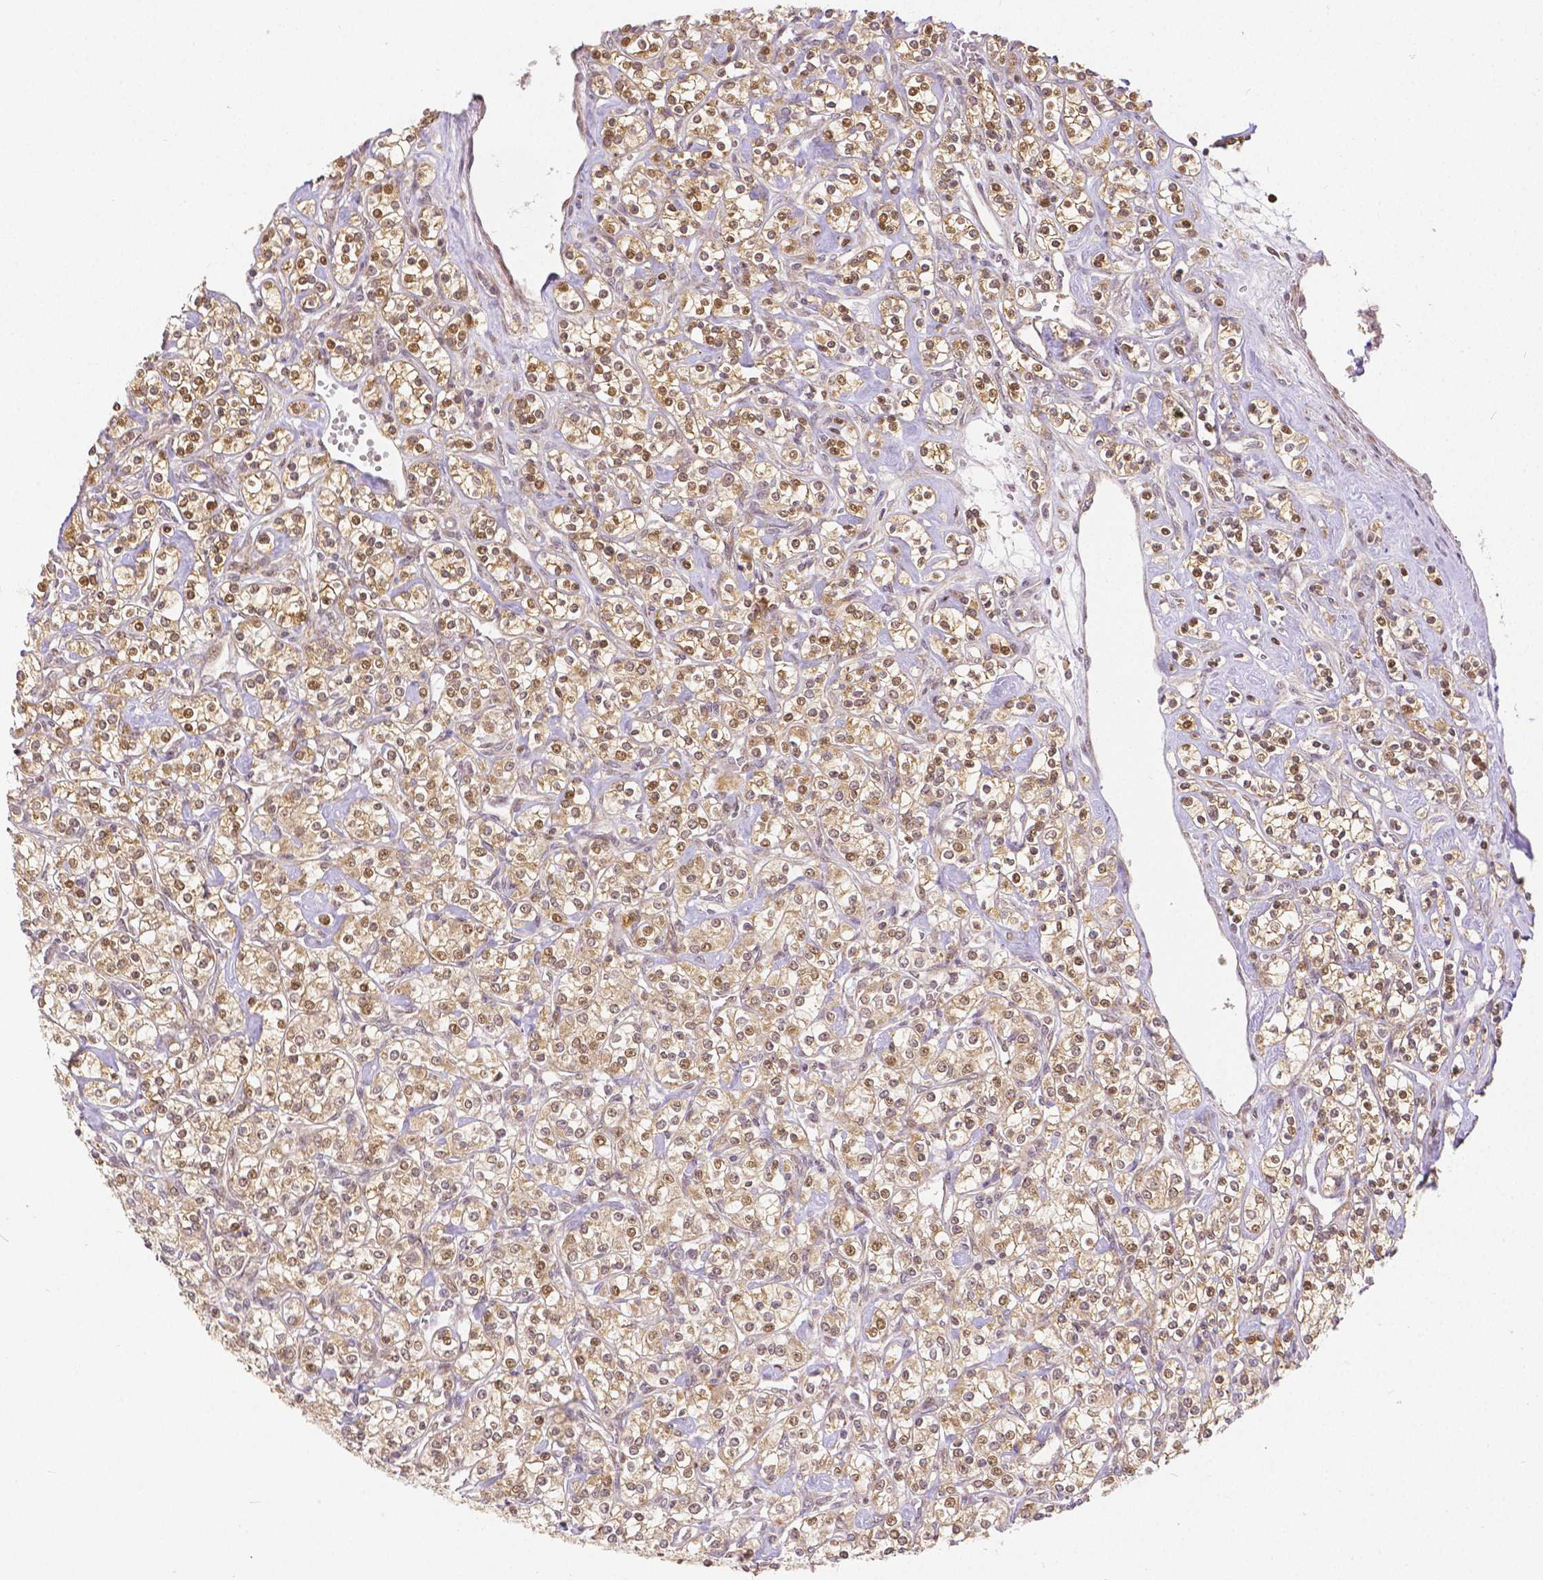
{"staining": {"intensity": "moderate", "quantity": ">75%", "location": "cytoplasmic/membranous,nuclear"}, "tissue": "renal cancer", "cell_type": "Tumor cells", "image_type": "cancer", "snomed": [{"axis": "morphology", "description": "Adenocarcinoma, NOS"}, {"axis": "topography", "description": "Kidney"}], "caption": "Renal cancer (adenocarcinoma) stained with IHC reveals moderate cytoplasmic/membranous and nuclear expression in approximately >75% of tumor cells.", "gene": "RHOT1", "patient": {"sex": "male", "age": 77}}